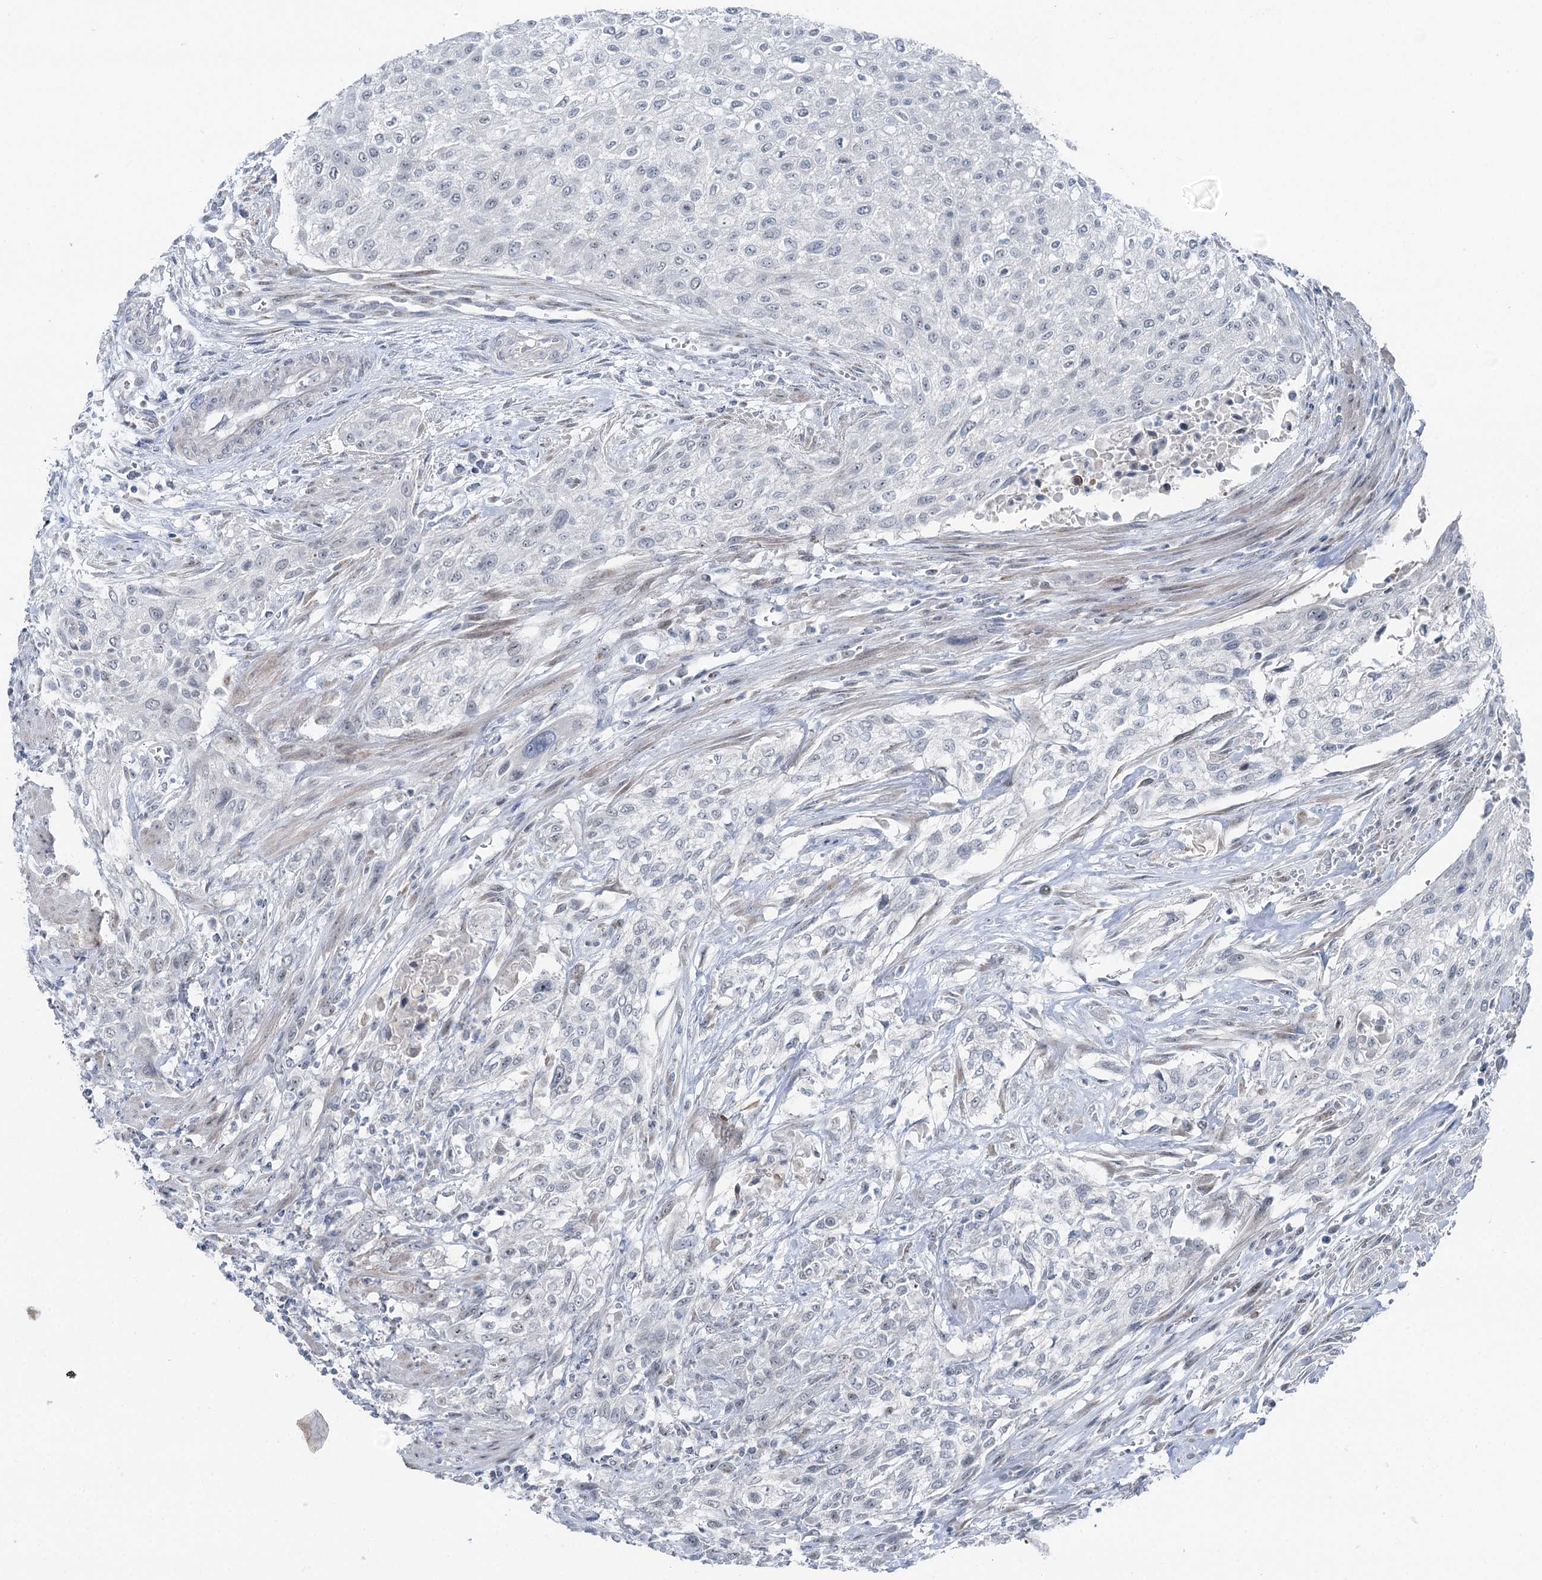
{"staining": {"intensity": "negative", "quantity": "none", "location": "none"}, "tissue": "urothelial cancer", "cell_type": "Tumor cells", "image_type": "cancer", "snomed": [{"axis": "morphology", "description": "Urothelial carcinoma, High grade"}, {"axis": "topography", "description": "Urinary bladder"}], "caption": "Human urothelial cancer stained for a protein using IHC displays no staining in tumor cells.", "gene": "STEEP1", "patient": {"sex": "male", "age": 35}}